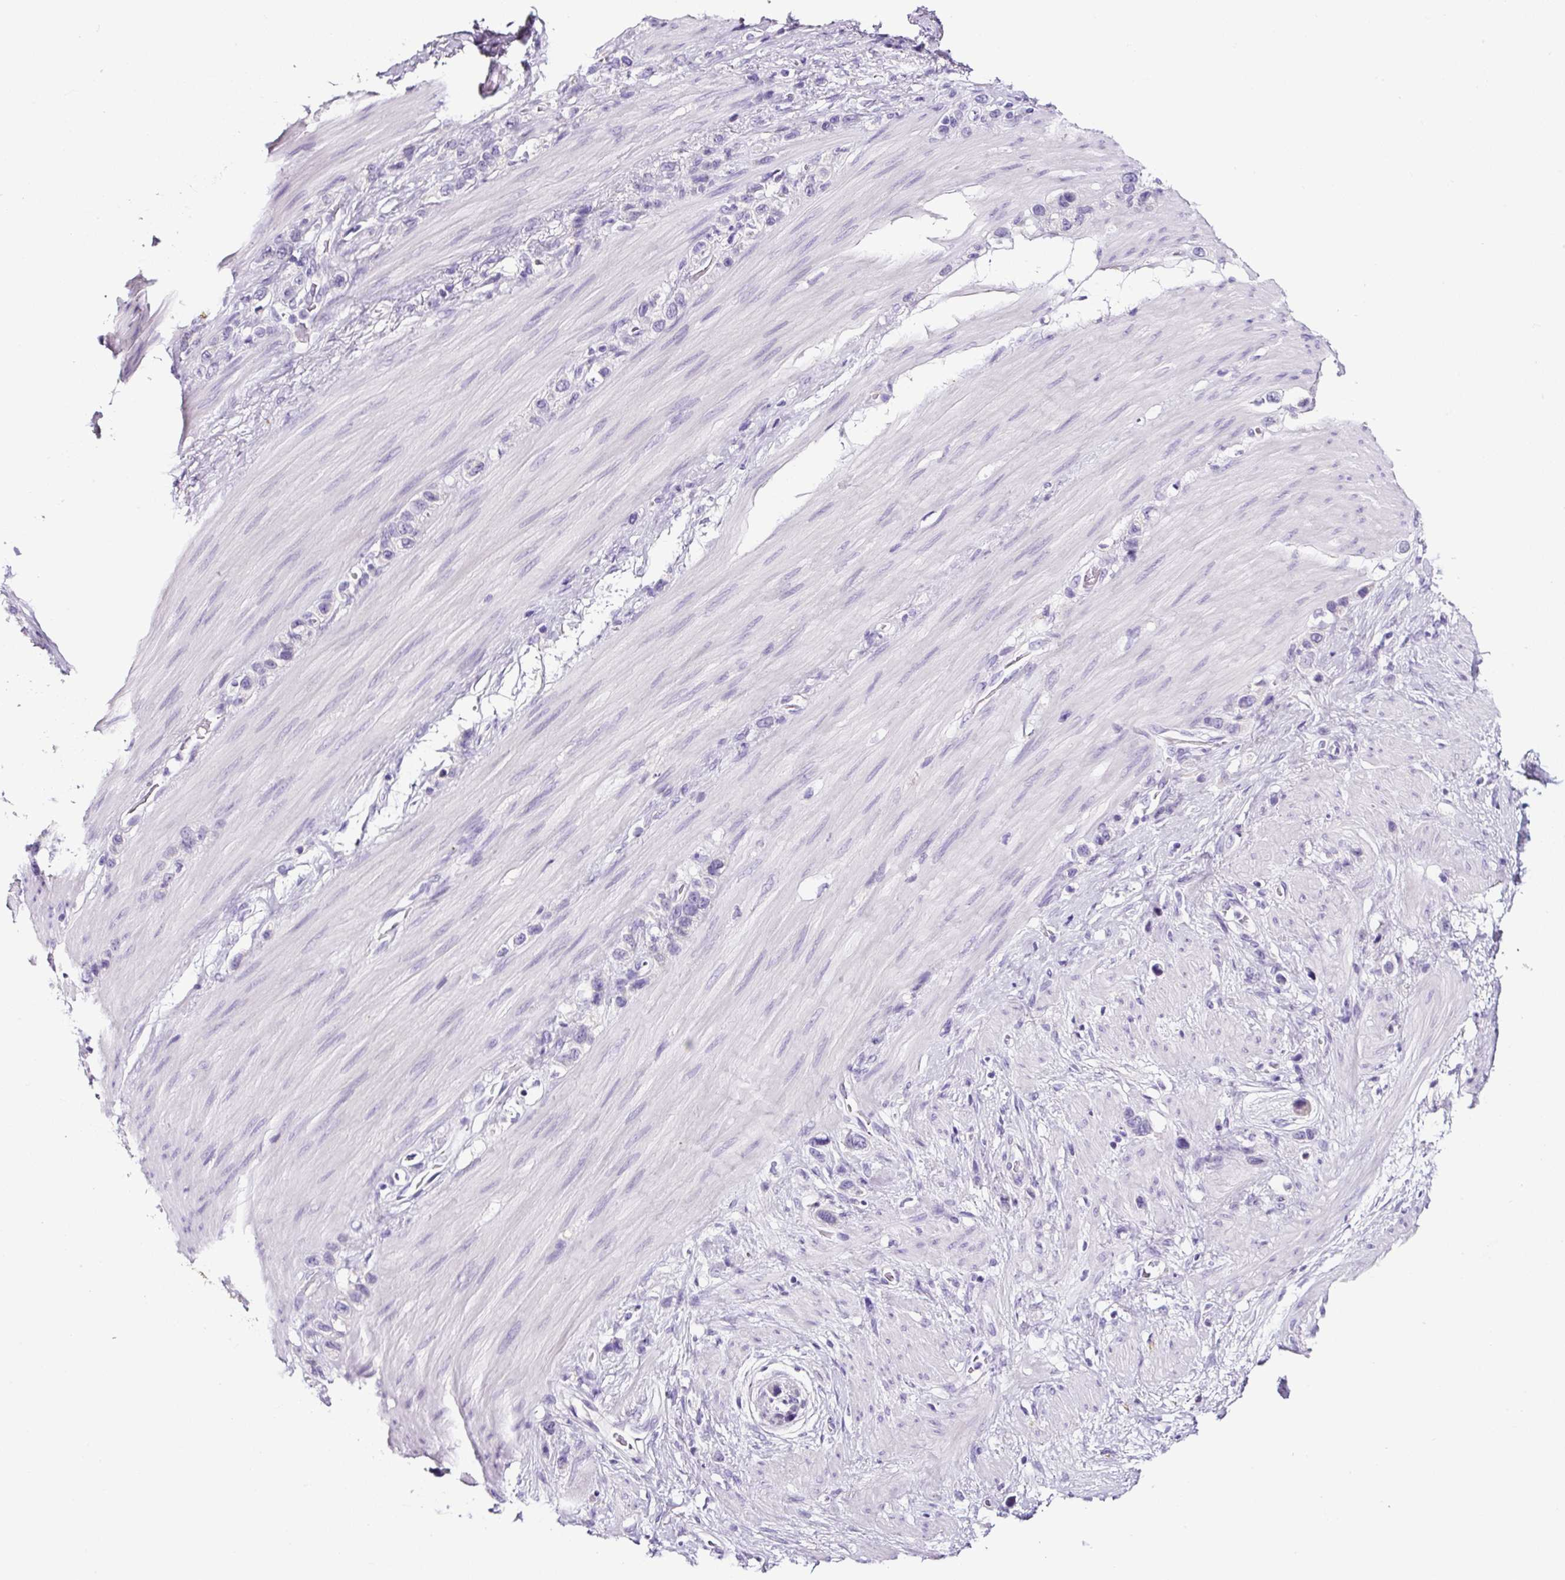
{"staining": {"intensity": "negative", "quantity": "none", "location": "none"}, "tissue": "stomach cancer", "cell_type": "Tumor cells", "image_type": "cancer", "snomed": [{"axis": "morphology", "description": "Adenocarcinoma, NOS"}, {"axis": "morphology", "description": "Adenocarcinoma, High grade"}, {"axis": "topography", "description": "Stomach, upper"}, {"axis": "topography", "description": "Stomach, lower"}], "caption": "The immunohistochemistry (IHC) histopathology image has no significant positivity in tumor cells of adenocarcinoma (stomach) tissue.", "gene": "SP8", "patient": {"sex": "female", "age": 65}}